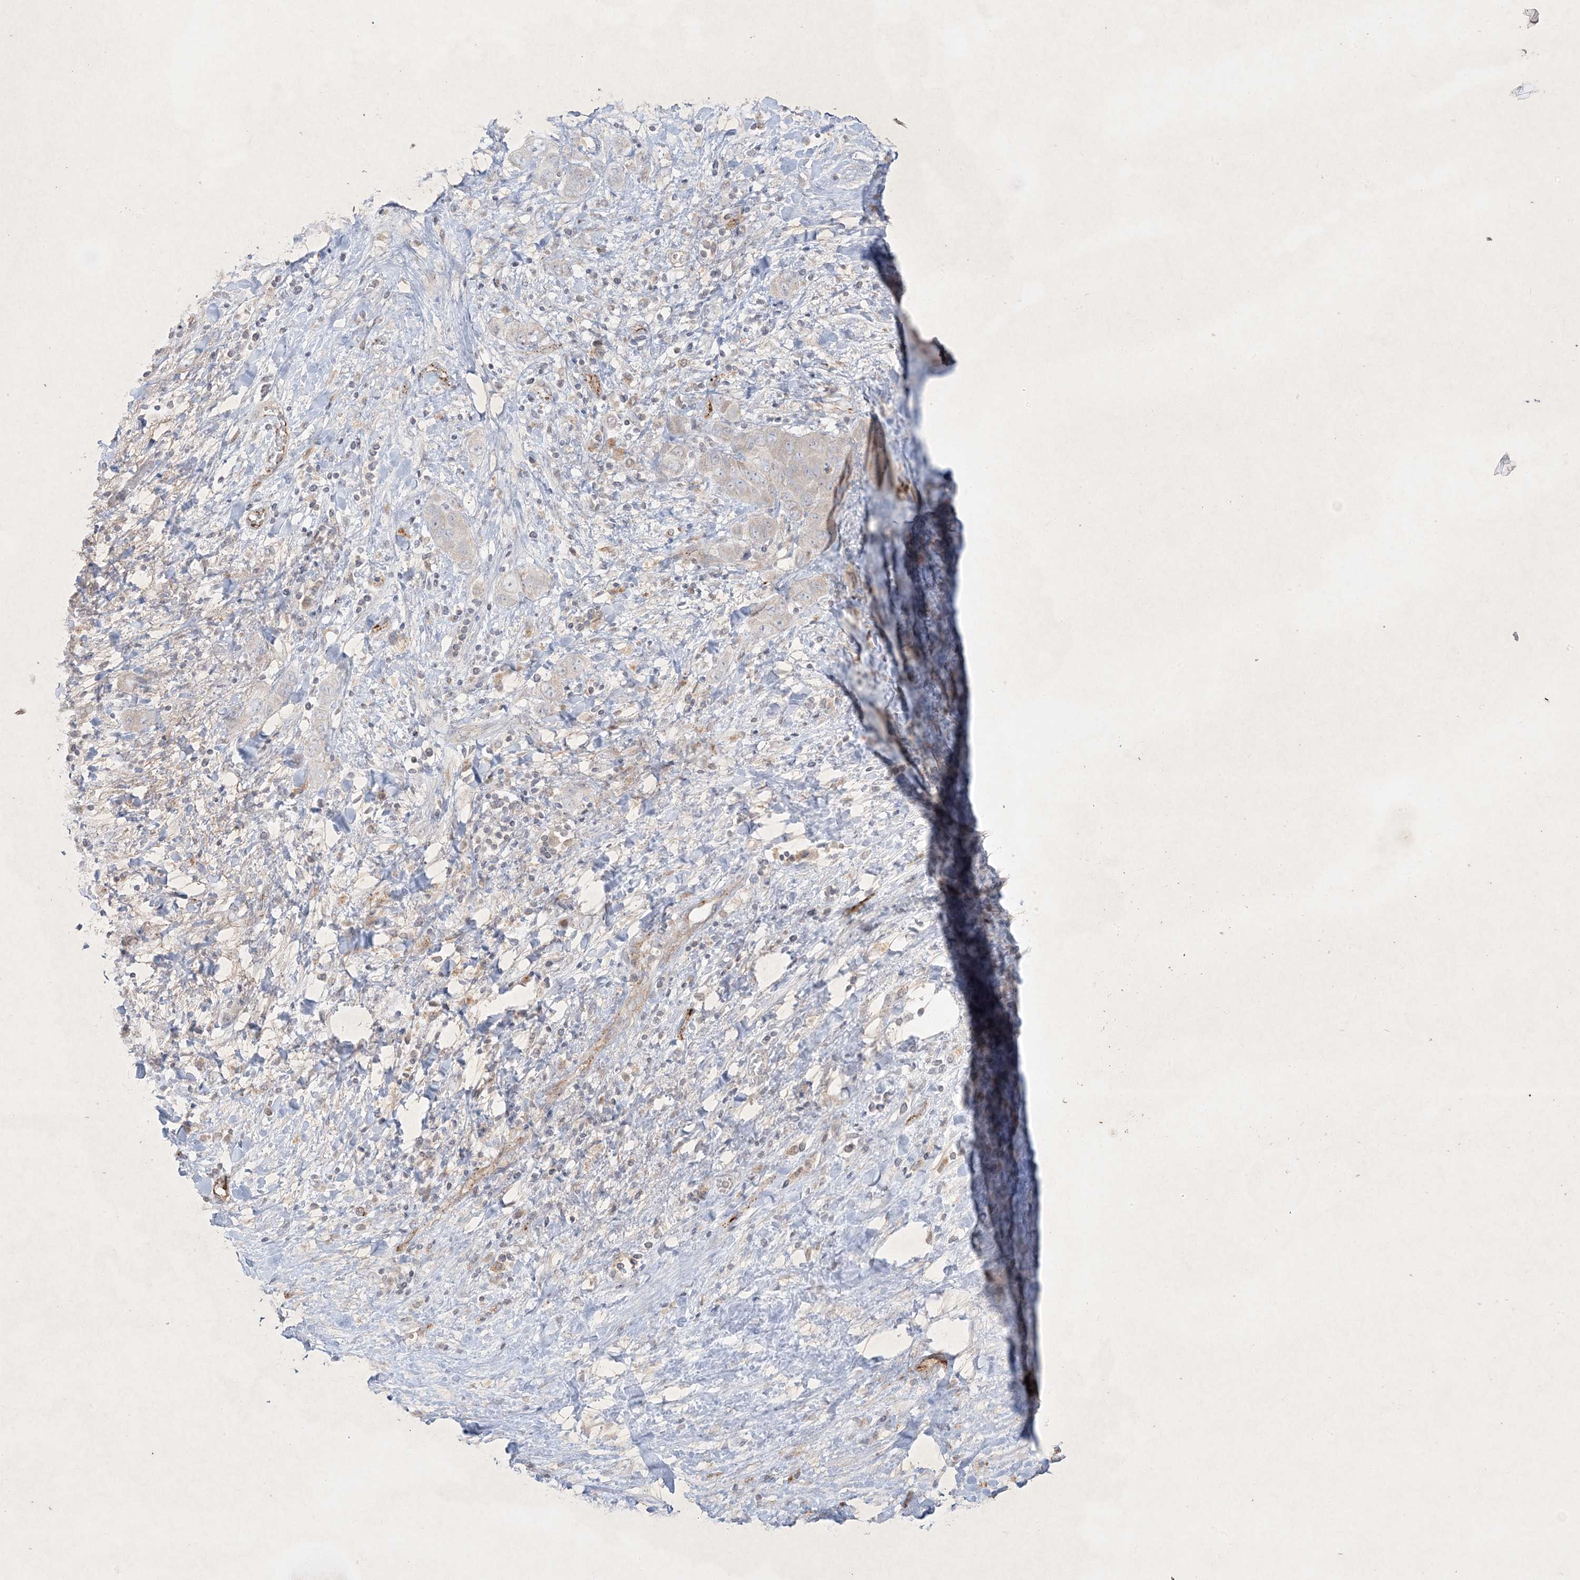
{"staining": {"intensity": "negative", "quantity": "none", "location": "none"}, "tissue": "liver cancer", "cell_type": "Tumor cells", "image_type": "cancer", "snomed": [{"axis": "morphology", "description": "Cholangiocarcinoma"}, {"axis": "topography", "description": "Liver"}], "caption": "Human liver cholangiocarcinoma stained for a protein using immunohistochemistry (IHC) displays no expression in tumor cells.", "gene": "PRSS36", "patient": {"sex": "female", "age": 52}}